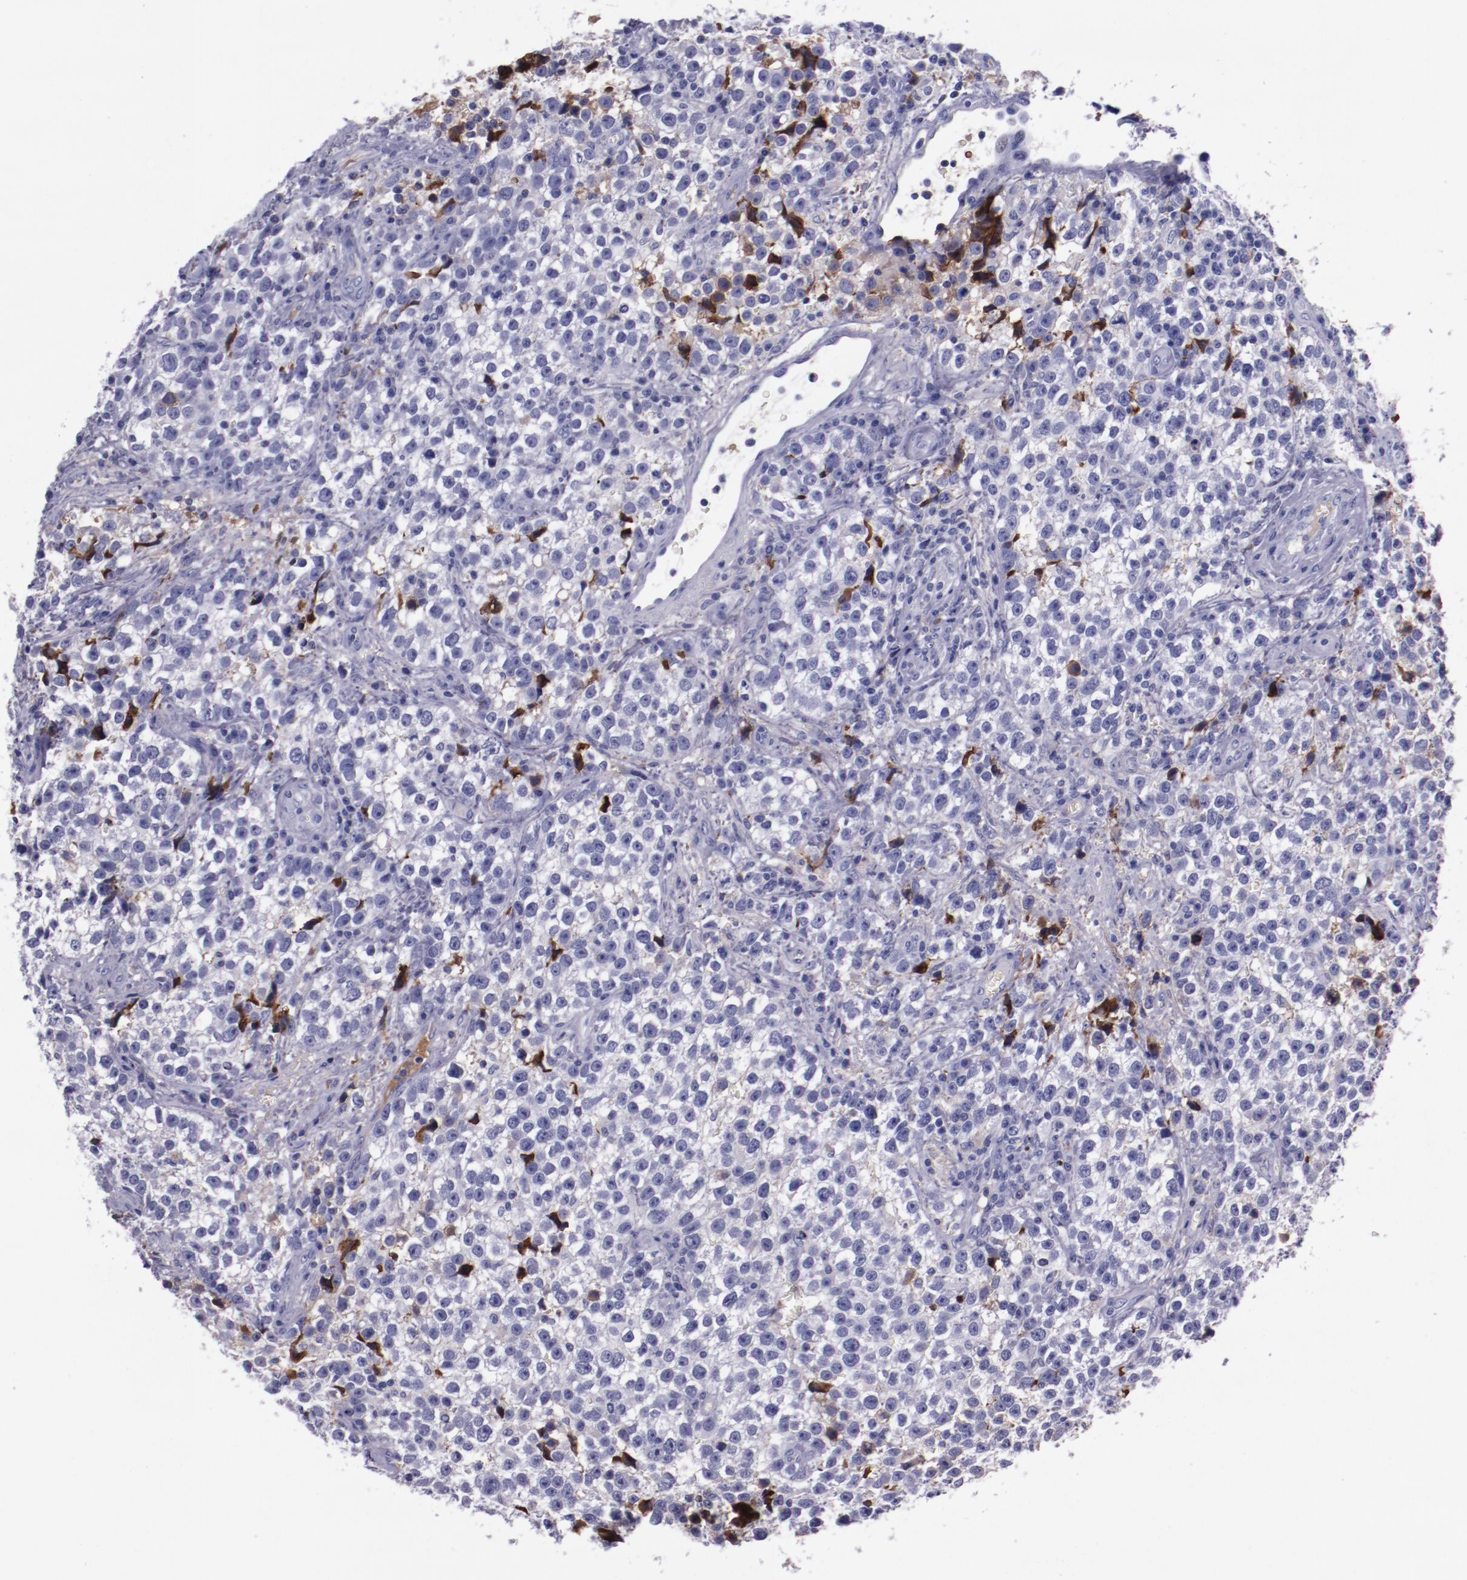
{"staining": {"intensity": "negative", "quantity": "none", "location": "none"}, "tissue": "testis cancer", "cell_type": "Tumor cells", "image_type": "cancer", "snomed": [{"axis": "morphology", "description": "Seminoma, NOS"}, {"axis": "topography", "description": "Testis"}], "caption": "A micrograph of human seminoma (testis) is negative for staining in tumor cells.", "gene": "APOH", "patient": {"sex": "male", "age": 38}}